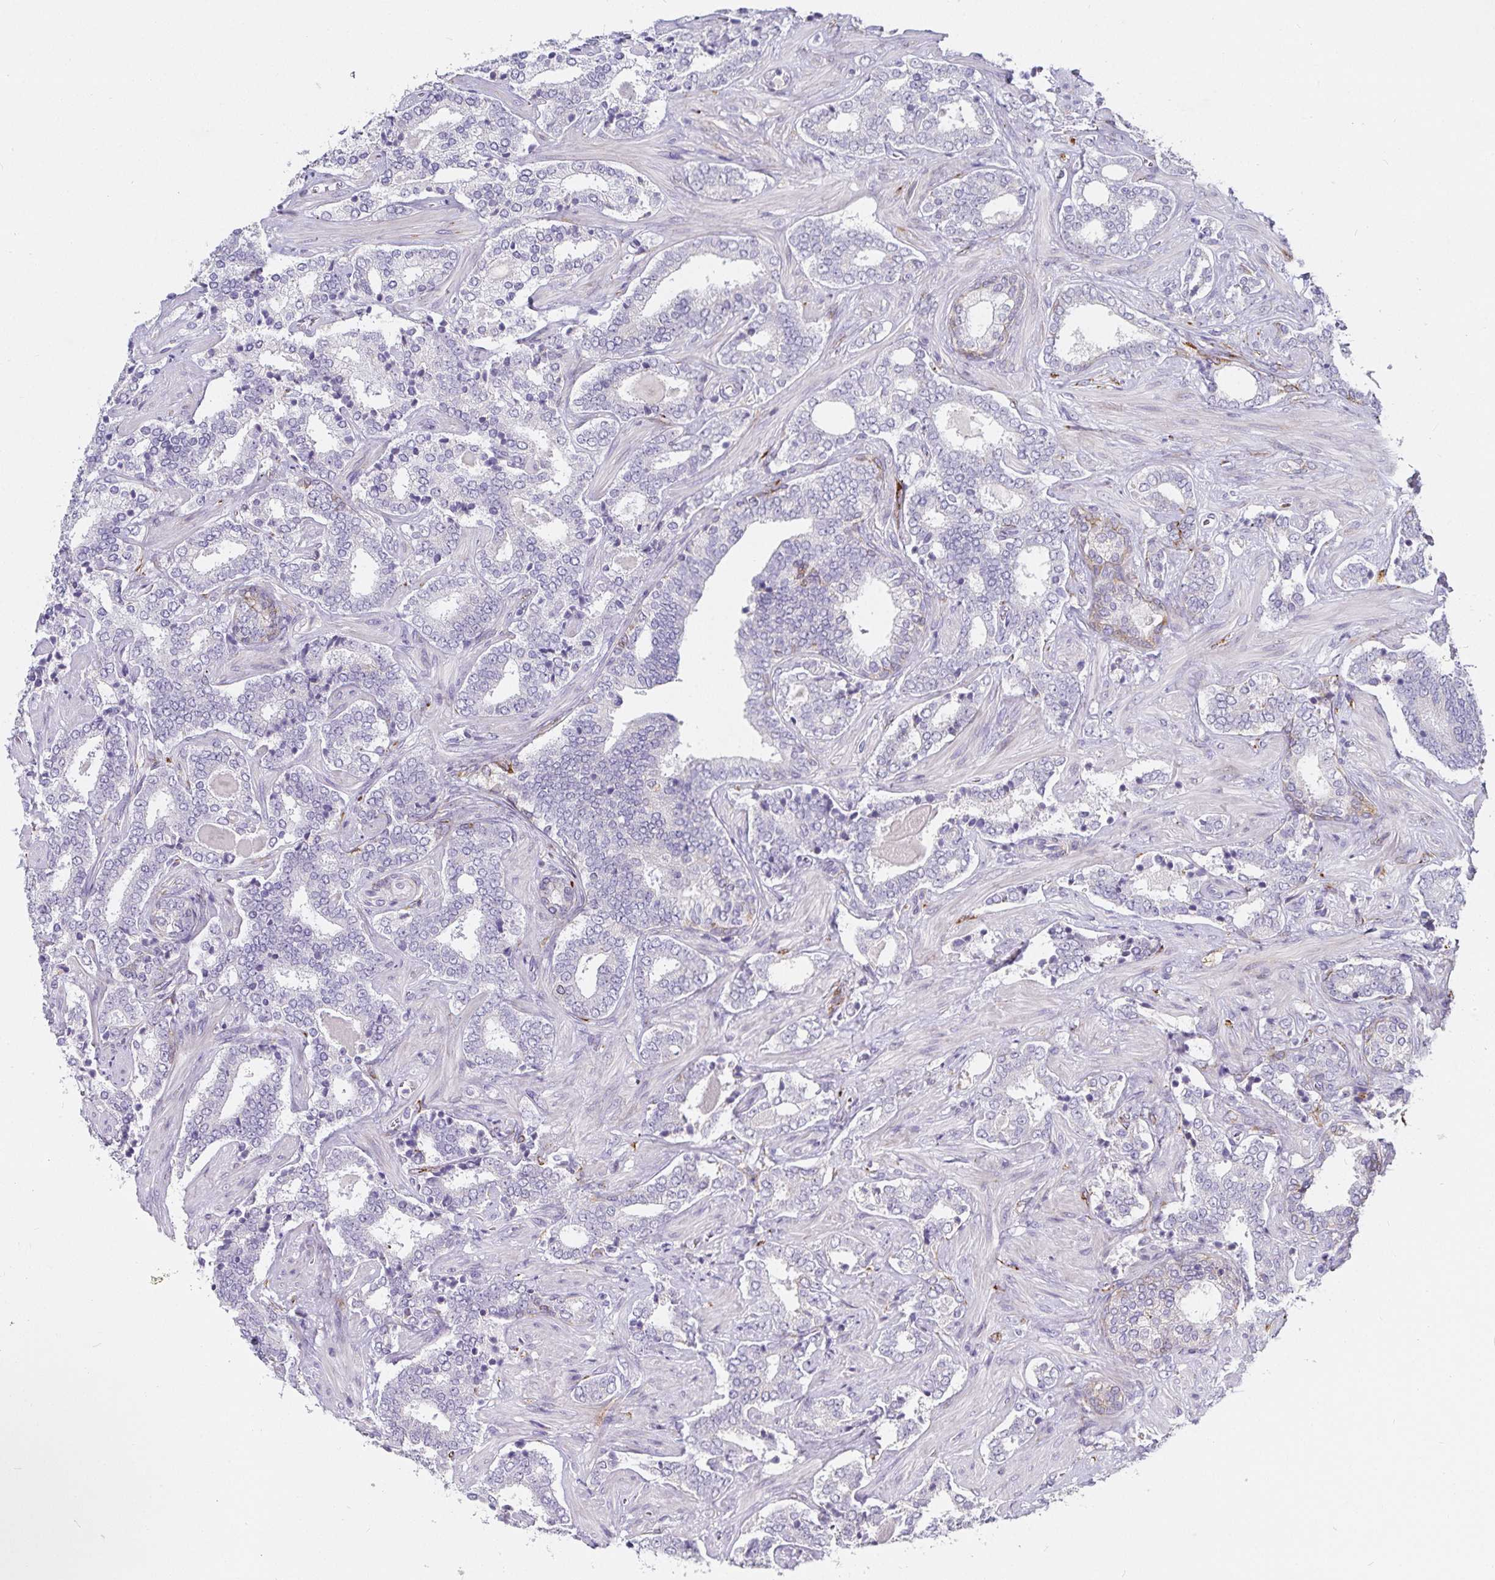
{"staining": {"intensity": "negative", "quantity": "none", "location": "none"}, "tissue": "prostate cancer", "cell_type": "Tumor cells", "image_type": "cancer", "snomed": [{"axis": "morphology", "description": "Adenocarcinoma, High grade"}, {"axis": "topography", "description": "Prostate"}], "caption": "Adenocarcinoma (high-grade) (prostate) was stained to show a protein in brown. There is no significant staining in tumor cells.", "gene": "P4HA2", "patient": {"sex": "male", "age": 60}}